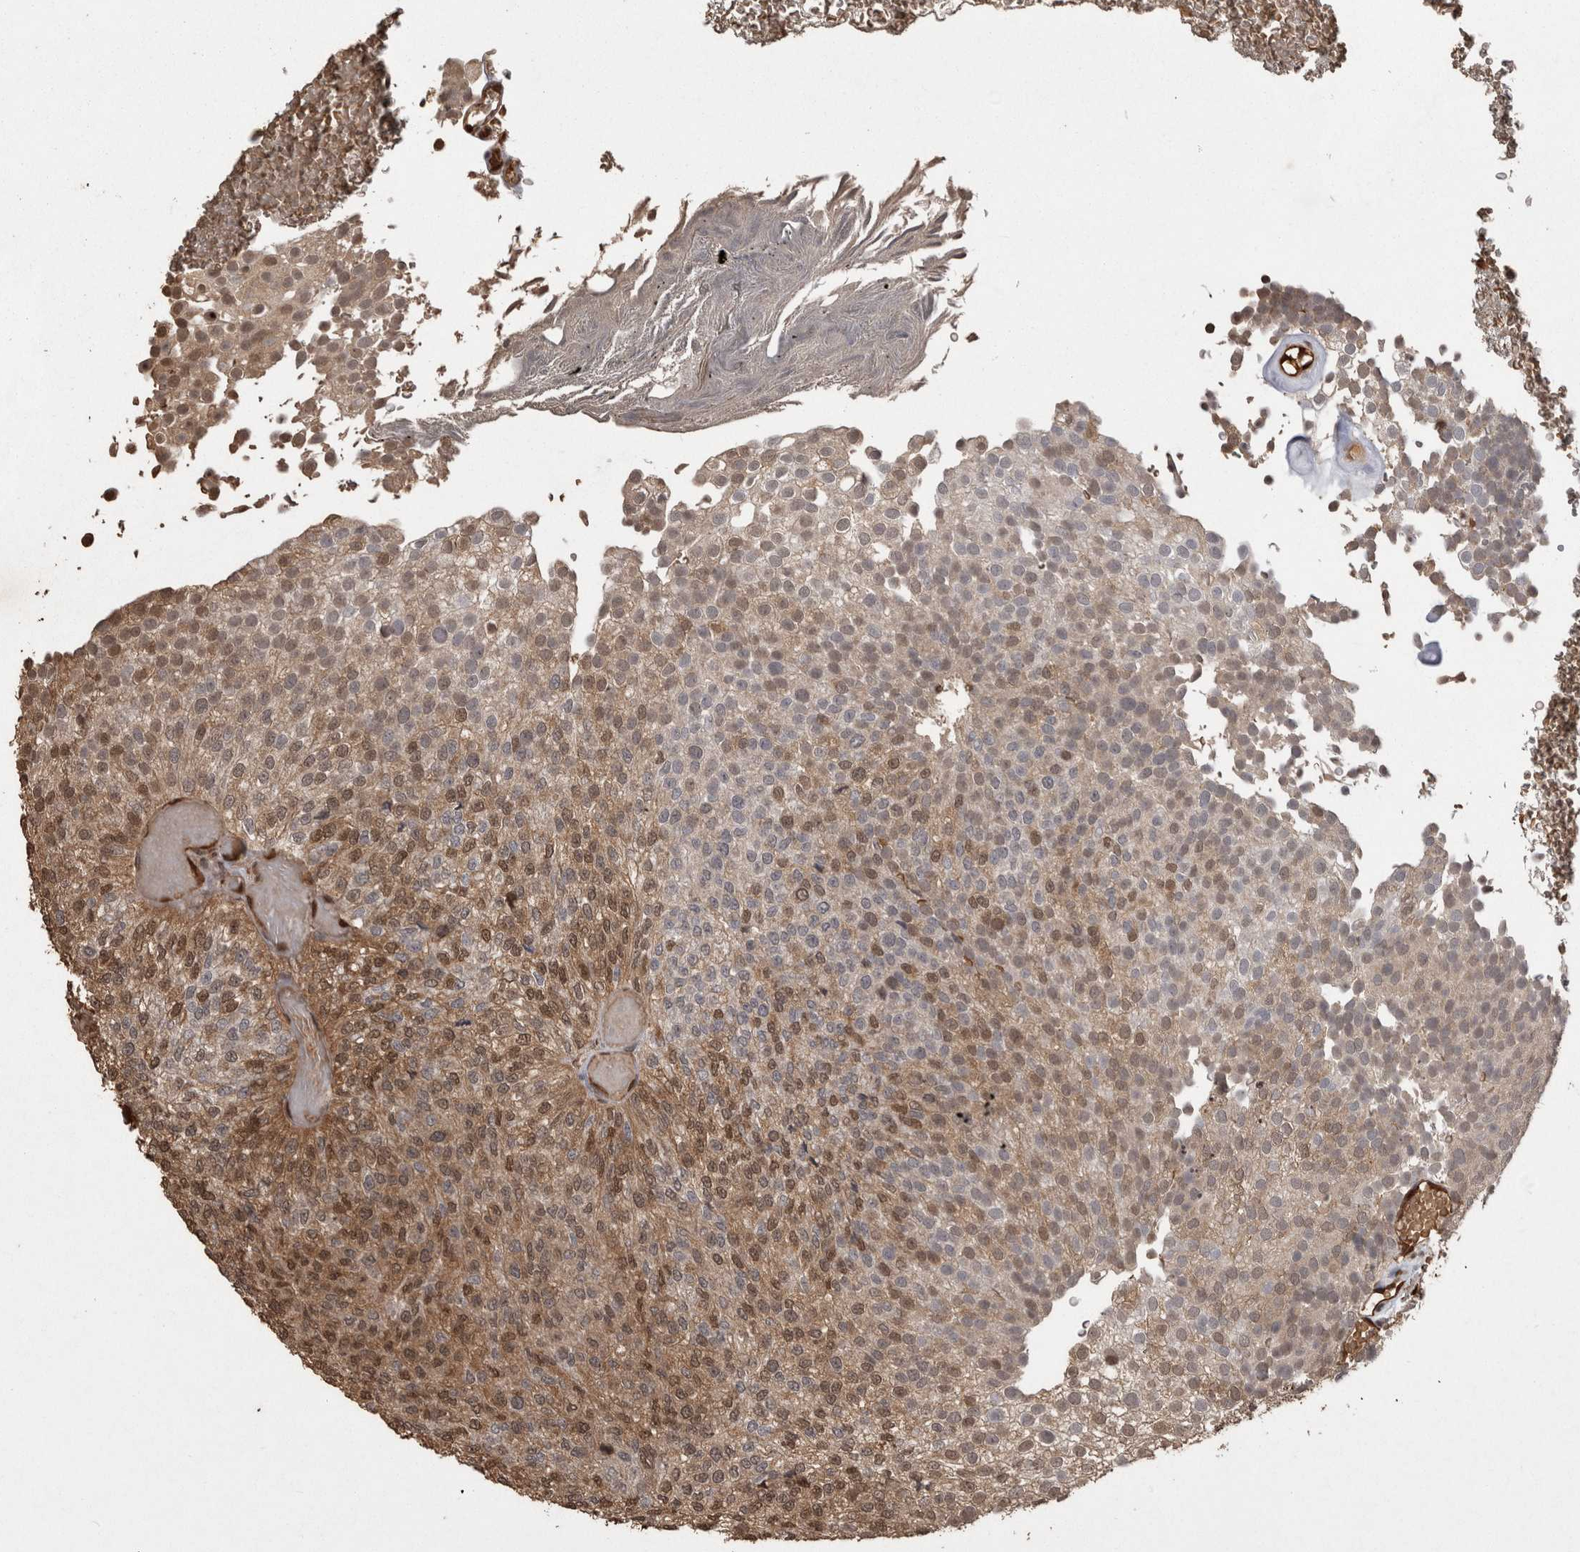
{"staining": {"intensity": "weak", "quantity": "25%-75%", "location": "cytoplasmic/membranous,nuclear"}, "tissue": "urothelial cancer", "cell_type": "Tumor cells", "image_type": "cancer", "snomed": [{"axis": "morphology", "description": "Urothelial carcinoma, Low grade"}, {"axis": "topography", "description": "Urinary bladder"}], "caption": "Low-grade urothelial carcinoma tissue displays weak cytoplasmic/membranous and nuclear positivity in approximately 25%-75% of tumor cells", "gene": "LXN", "patient": {"sex": "male", "age": 78}}